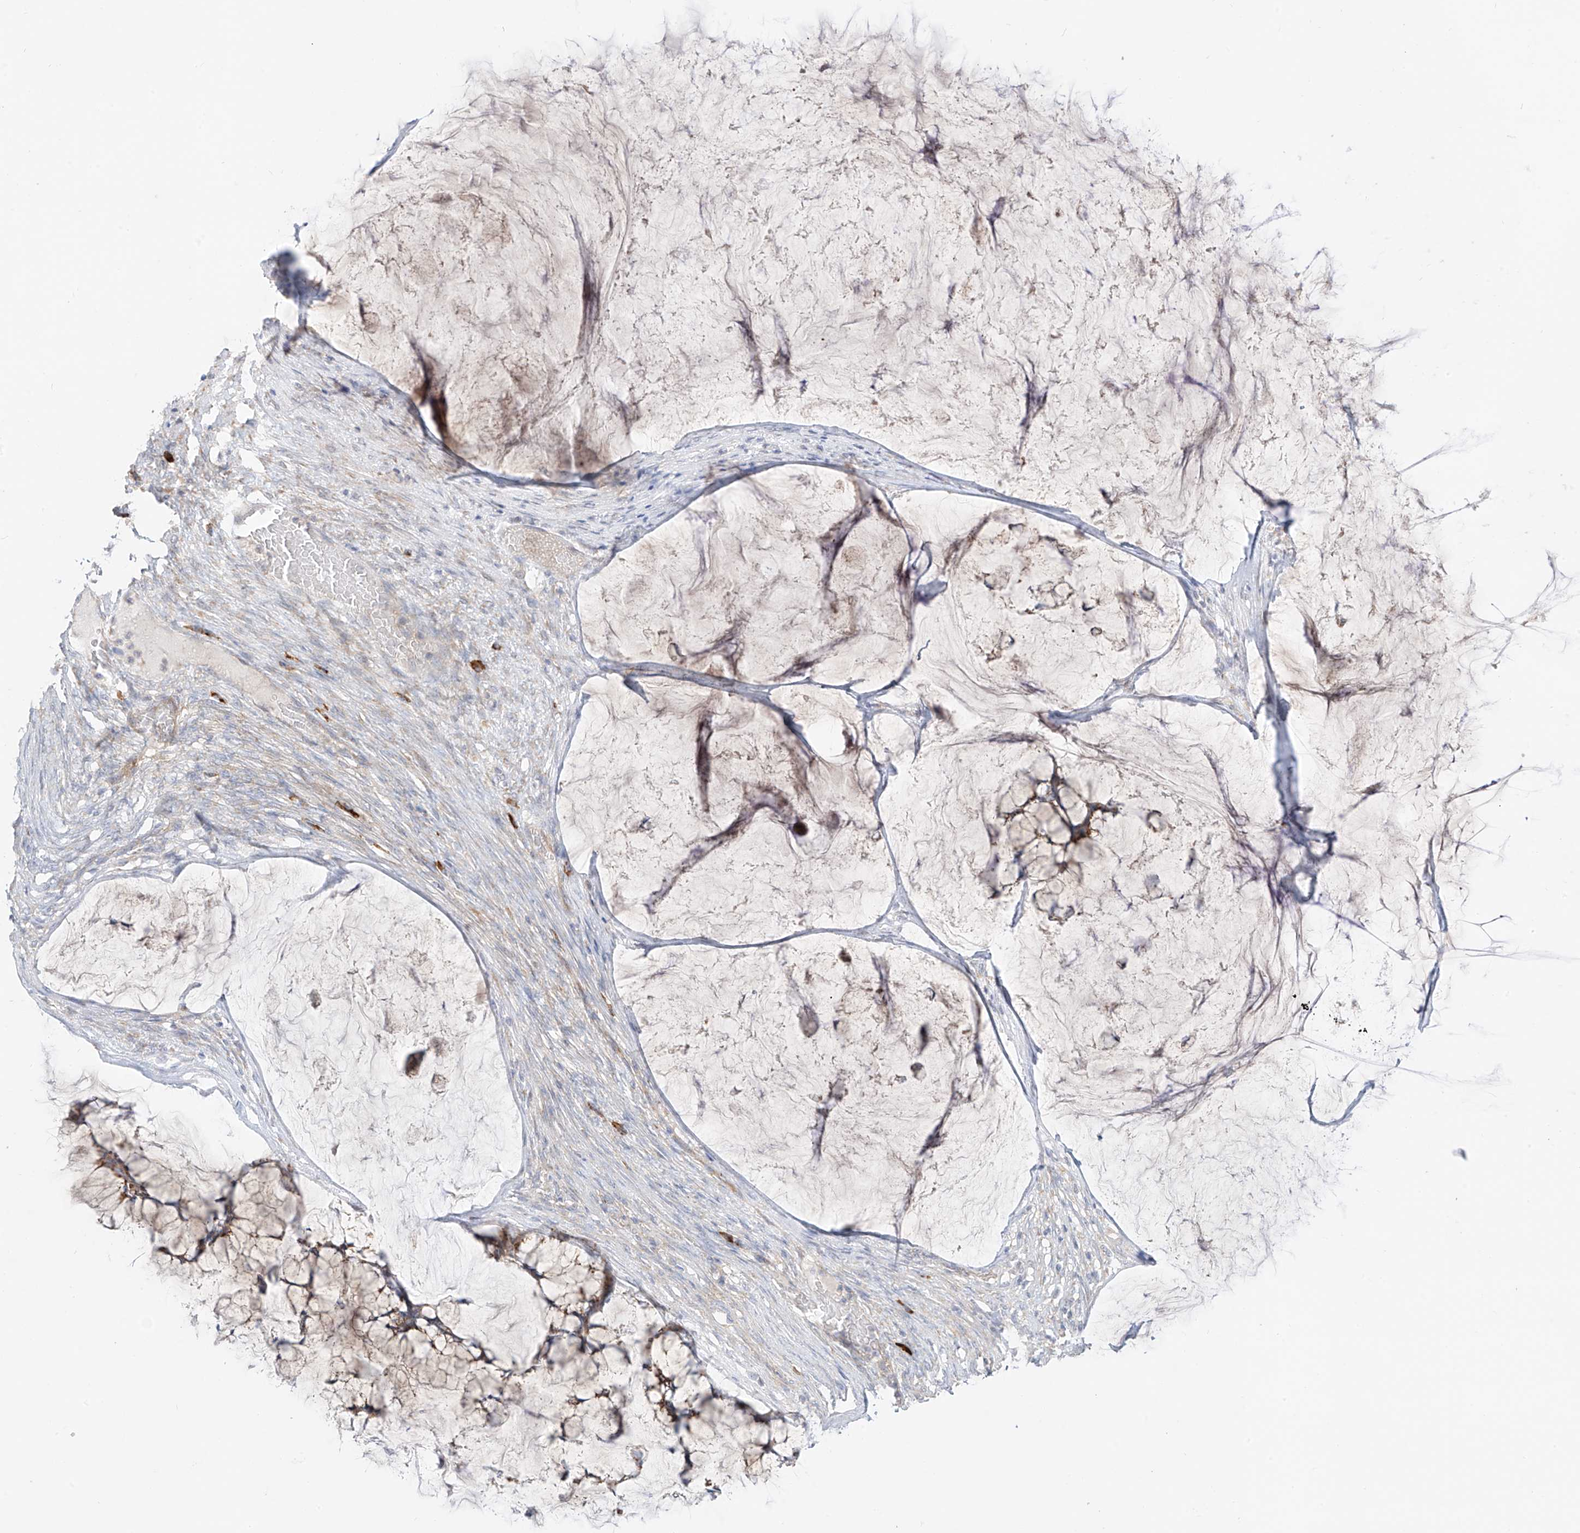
{"staining": {"intensity": "moderate", "quantity": "25%-75%", "location": "cytoplasmic/membranous"}, "tissue": "ovarian cancer", "cell_type": "Tumor cells", "image_type": "cancer", "snomed": [{"axis": "morphology", "description": "Cystadenocarcinoma, mucinous, NOS"}, {"axis": "topography", "description": "Ovary"}], "caption": "DAB (3,3'-diaminobenzidine) immunohistochemical staining of ovarian mucinous cystadenocarcinoma reveals moderate cytoplasmic/membranous protein staining in about 25%-75% of tumor cells. The staining was performed using DAB (3,3'-diaminobenzidine) to visualize the protein expression in brown, while the nuclei were stained in blue with hematoxylin (Magnification: 20x).", "gene": "SYTL3", "patient": {"sex": "female", "age": 42}}